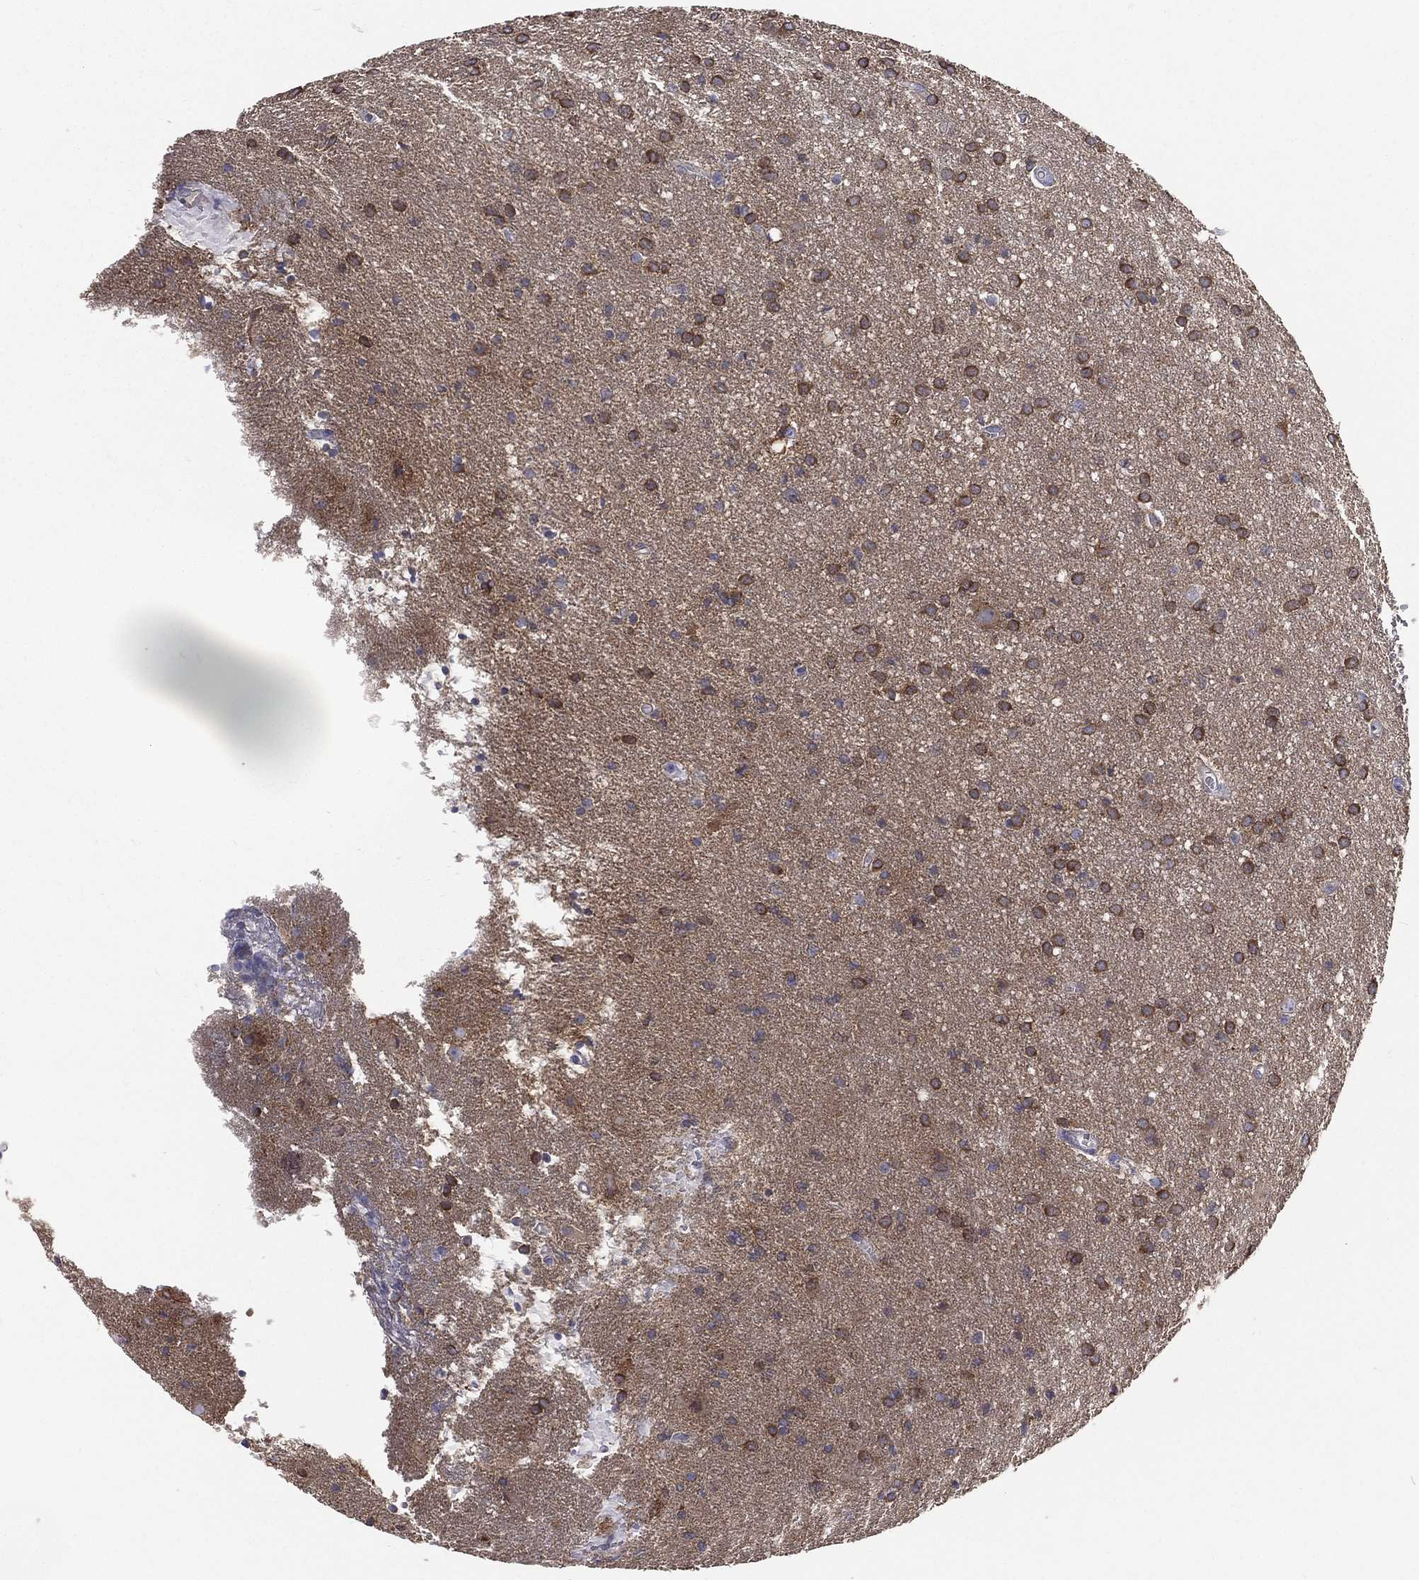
{"staining": {"intensity": "moderate", "quantity": ">75%", "location": "cytoplasmic/membranous"}, "tissue": "glioma", "cell_type": "Tumor cells", "image_type": "cancer", "snomed": [{"axis": "morphology", "description": "Glioma, malignant, Low grade"}, {"axis": "topography", "description": "Brain"}], "caption": "Malignant glioma (low-grade) stained with DAB (3,3'-diaminobenzidine) immunohistochemistry (IHC) demonstrates medium levels of moderate cytoplasmic/membranous staining in about >75% of tumor cells.", "gene": "PWWP3A", "patient": {"sex": "male", "age": 58}}